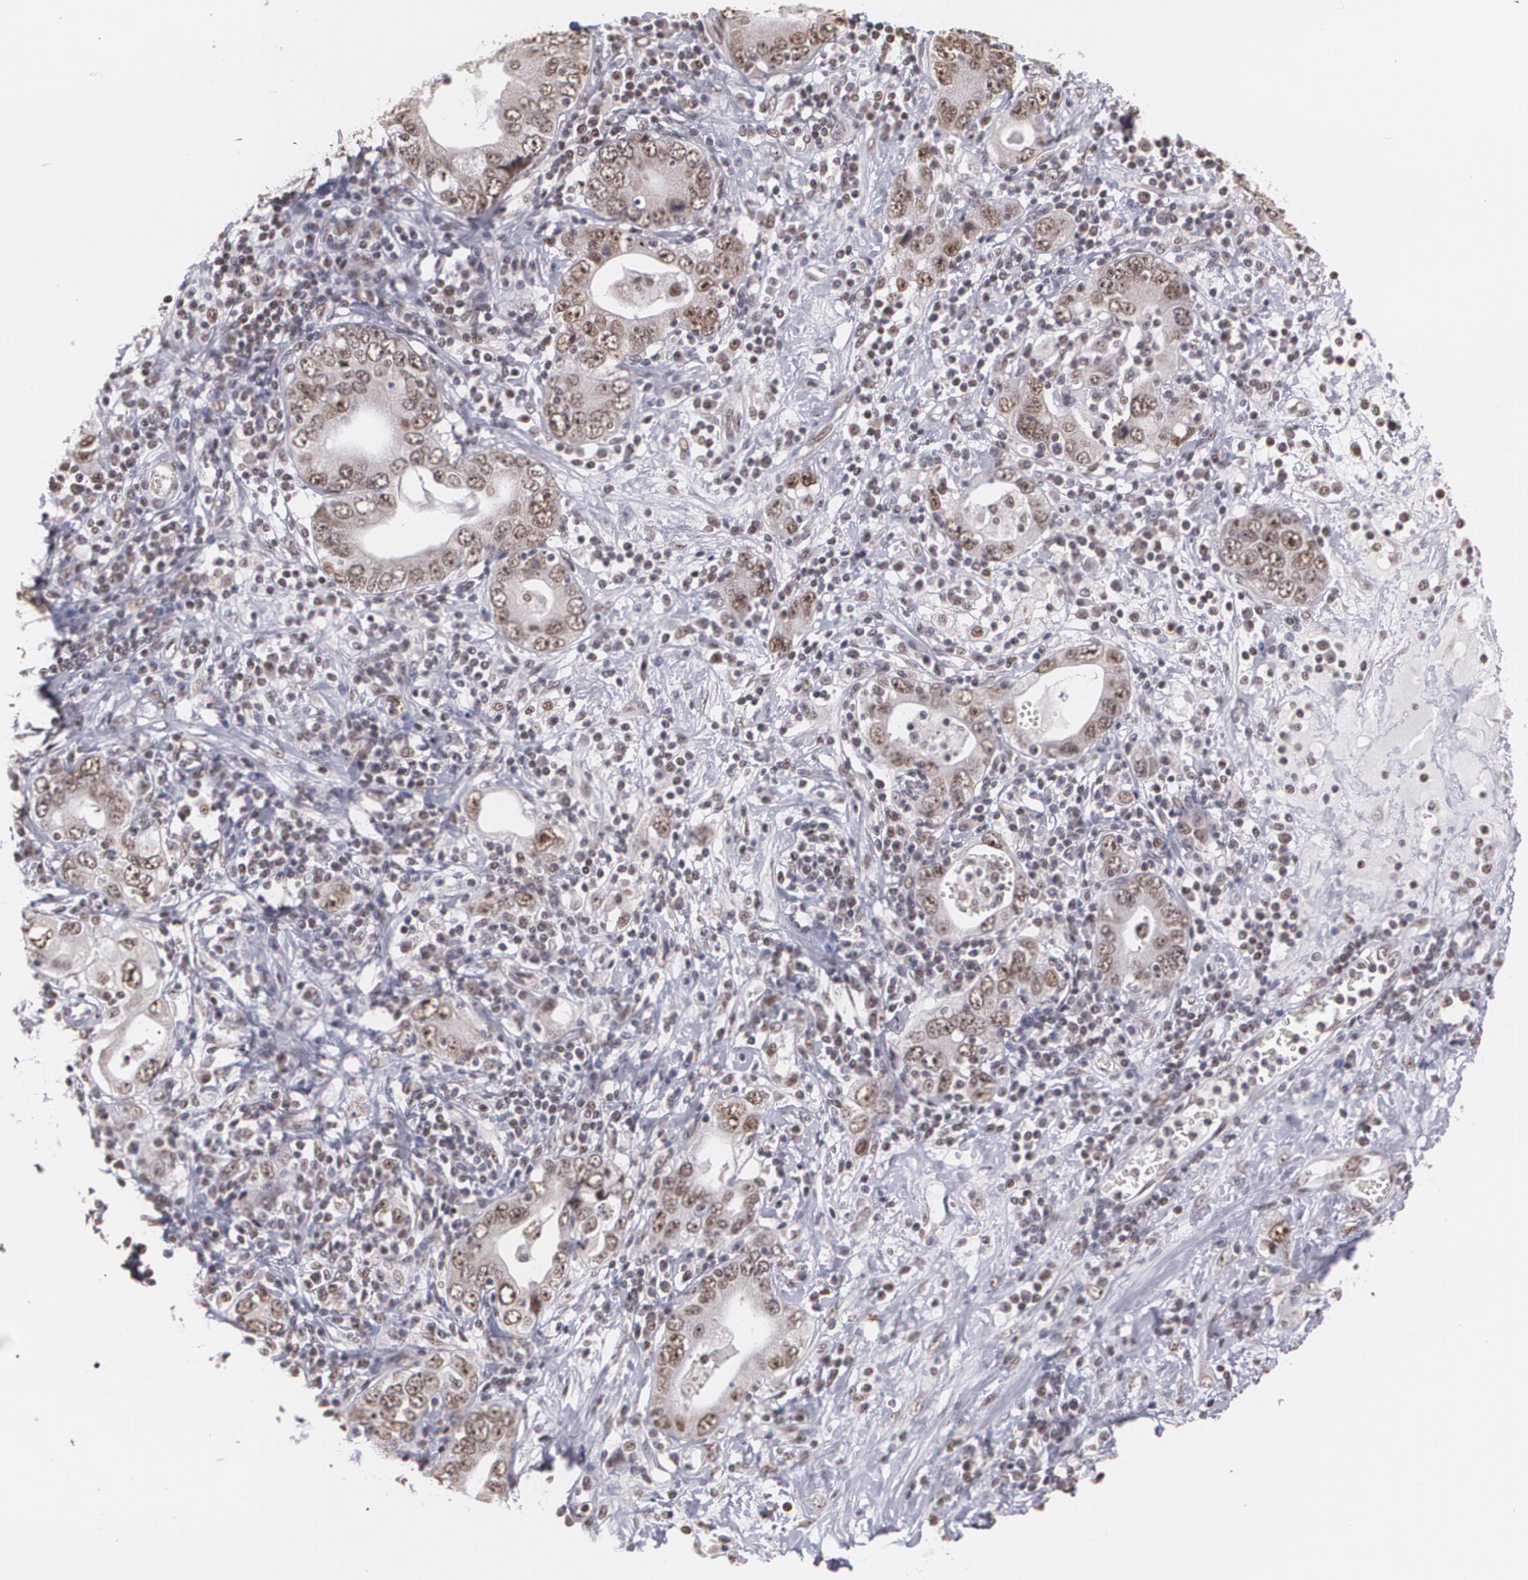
{"staining": {"intensity": "strong", "quantity": ">75%", "location": "cytoplasmic/membranous,nuclear"}, "tissue": "stomach cancer", "cell_type": "Tumor cells", "image_type": "cancer", "snomed": [{"axis": "morphology", "description": "Adenocarcinoma, NOS"}, {"axis": "topography", "description": "Stomach, lower"}], "caption": "Immunohistochemical staining of human stomach adenocarcinoma exhibits high levels of strong cytoplasmic/membranous and nuclear staining in about >75% of tumor cells. (DAB IHC, brown staining for protein, blue staining for nuclei).", "gene": "C6orf15", "patient": {"sex": "female", "age": 93}}